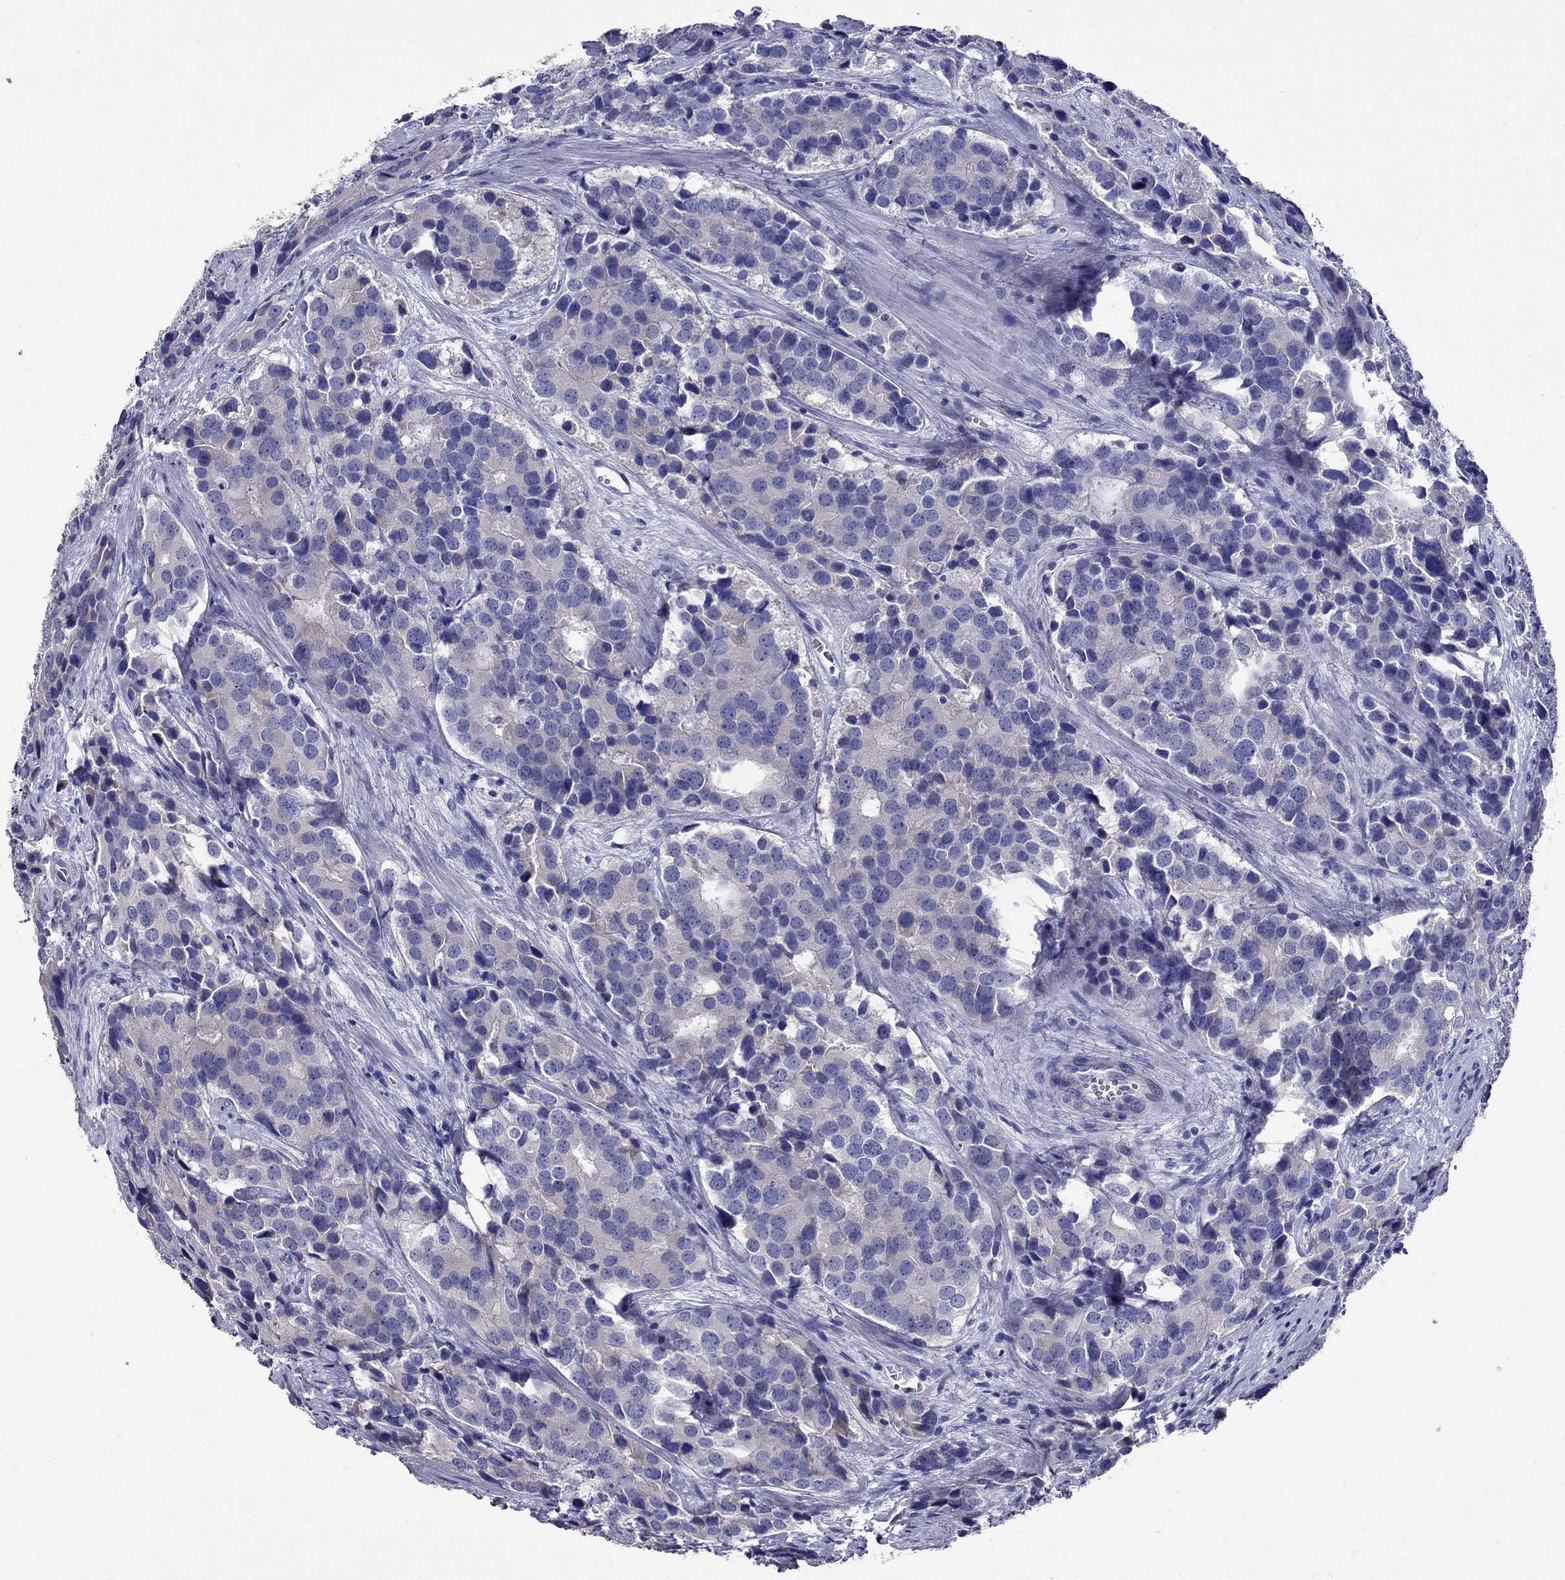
{"staining": {"intensity": "negative", "quantity": "none", "location": "none"}, "tissue": "prostate cancer", "cell_type": "Tumor cells", "image_type": "cancer", "snomed": [{"axis": "morphology", "description": "Adenocarcinoma, NOS"}, {"axis": "topography", "description": "Prostate and seminal vesicle, NOS"}], "caption": "IHC histopathology image of human adenocarcinoma (prostate) stained for a protein (brown), which reveals no expression in tumor cells.", "gene": "OXCT2", "patient": {"sex": "male", "age": 63}}